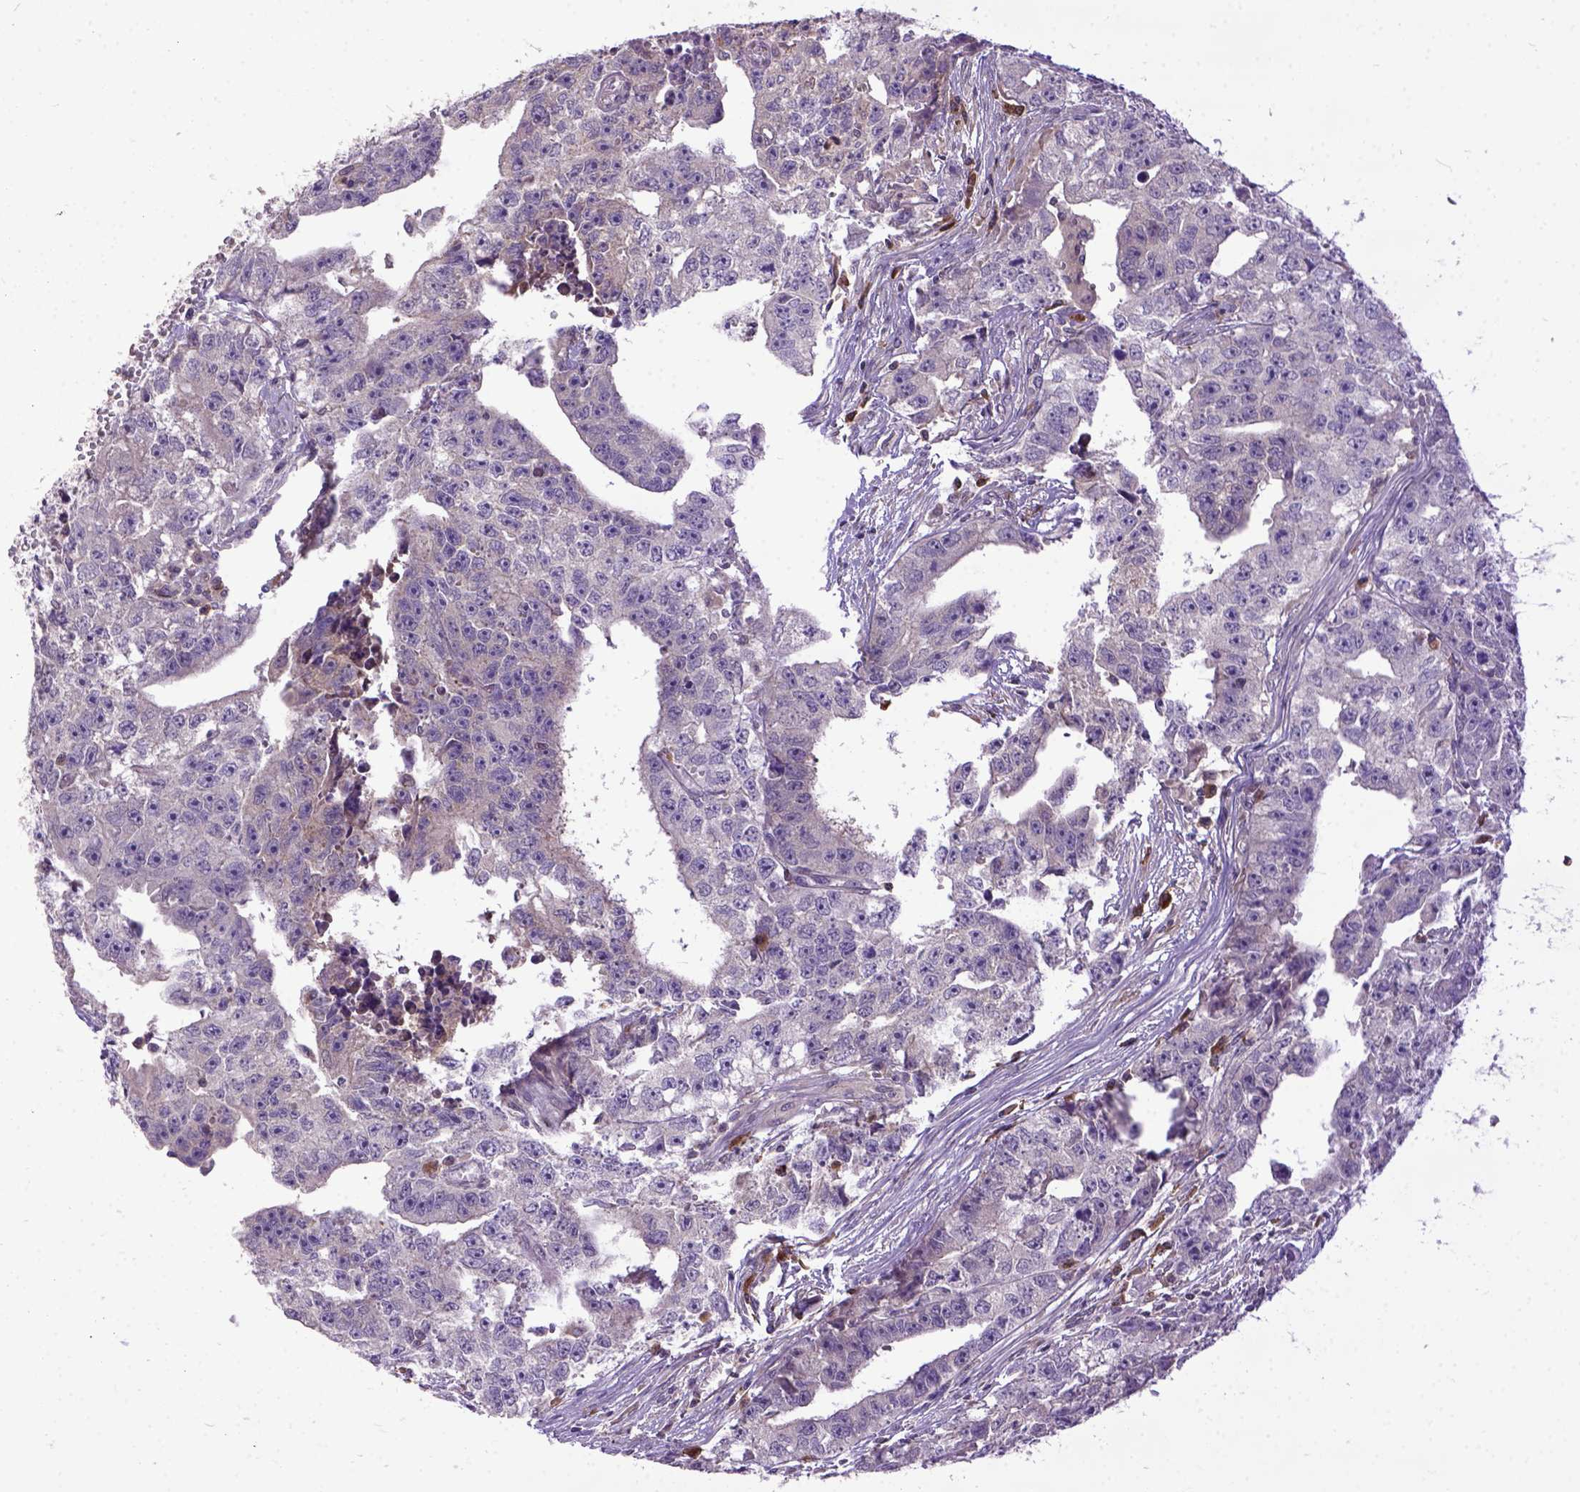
{"staining": {"intensity": "negative", "quantity": "none", "location": "none"}, "tissue": "testis cancer", "cell_type": "Tumor cells", "image_type": "cancer", "snomed": [{"axis": "morphology", "description": "Carcinoma, Embryonal, NOS"}, {"axis": "morphology", "description": "Teratoma, malignant, NOS"}, {"axis": "topography", "description": "Testis"}], "caption": "Tumor cells are negative for brown protein staining in testis teratoma (malignant). (Immunohistochemistry (ihc), brightfield microscopy, high magnification).", "gene": "CPNE1", "patient": {"sex": "male", "age": 24}}